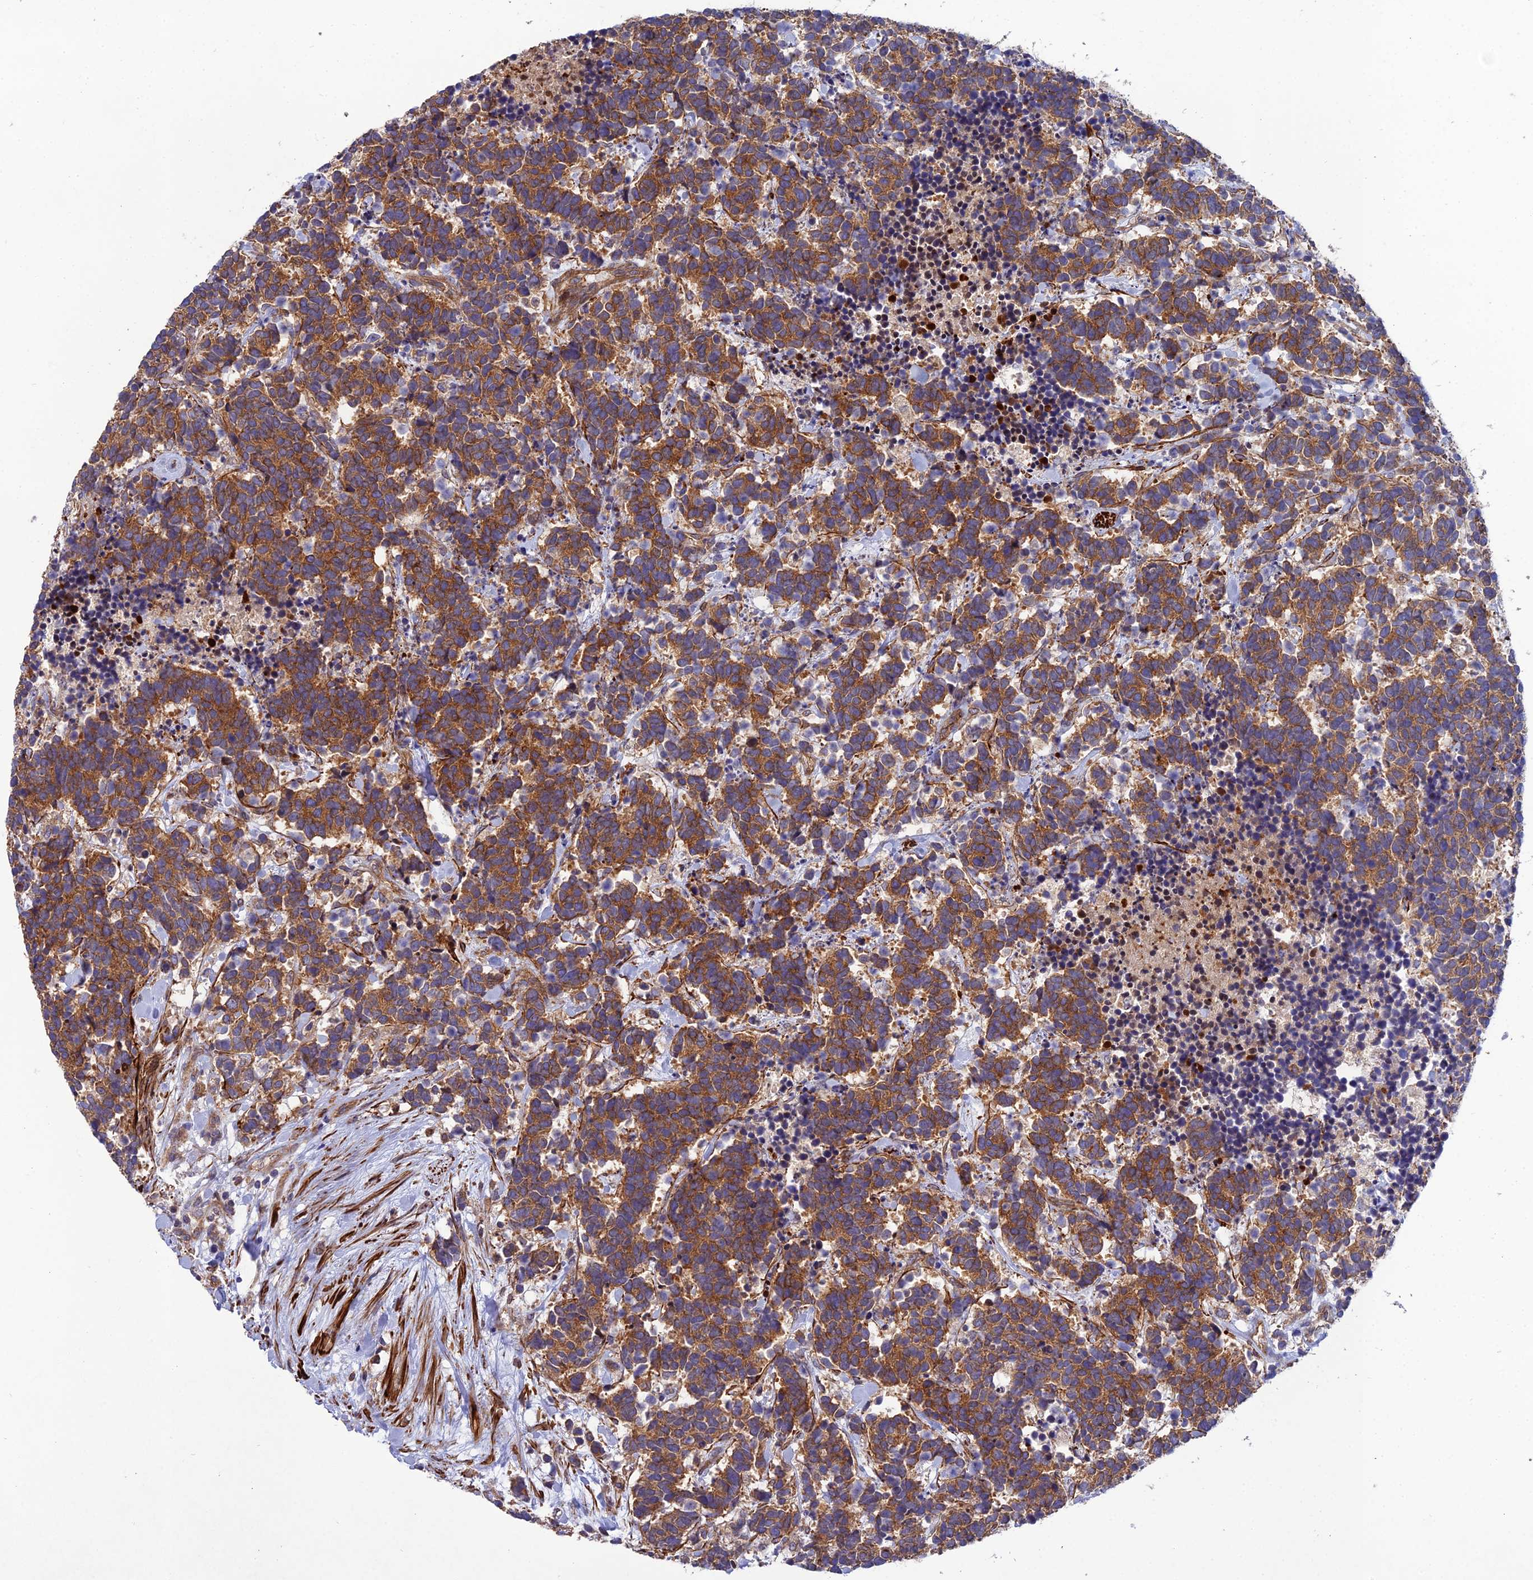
{"staining": {"intensity": "strong", "quantity": ">75%", "location": "cytoplasmic/membranous"}, "tissue": "carcinoid", "cell_type": "Tumor cells", "image_type": "cancer", "snomed": [{"axis": "morphology", "description": "Carcinoma, NOS"}, {"axis": "morphology", "description": "Carcinoid, malignant, NOS"}, {"axis": "topography", "description": "Prostate"}], "caption": "IHC photomicrograph of neoplastic tissue: human carcinoid stained using IHC shows high levels of strong protein expression localized specifically in the cytoplasmic/membranous of tumor cells, appearing as a cytoplasmic/membranous brown color.", "gene": "RALGAPA2", "patient": {"sex": "male", "age": 57}}